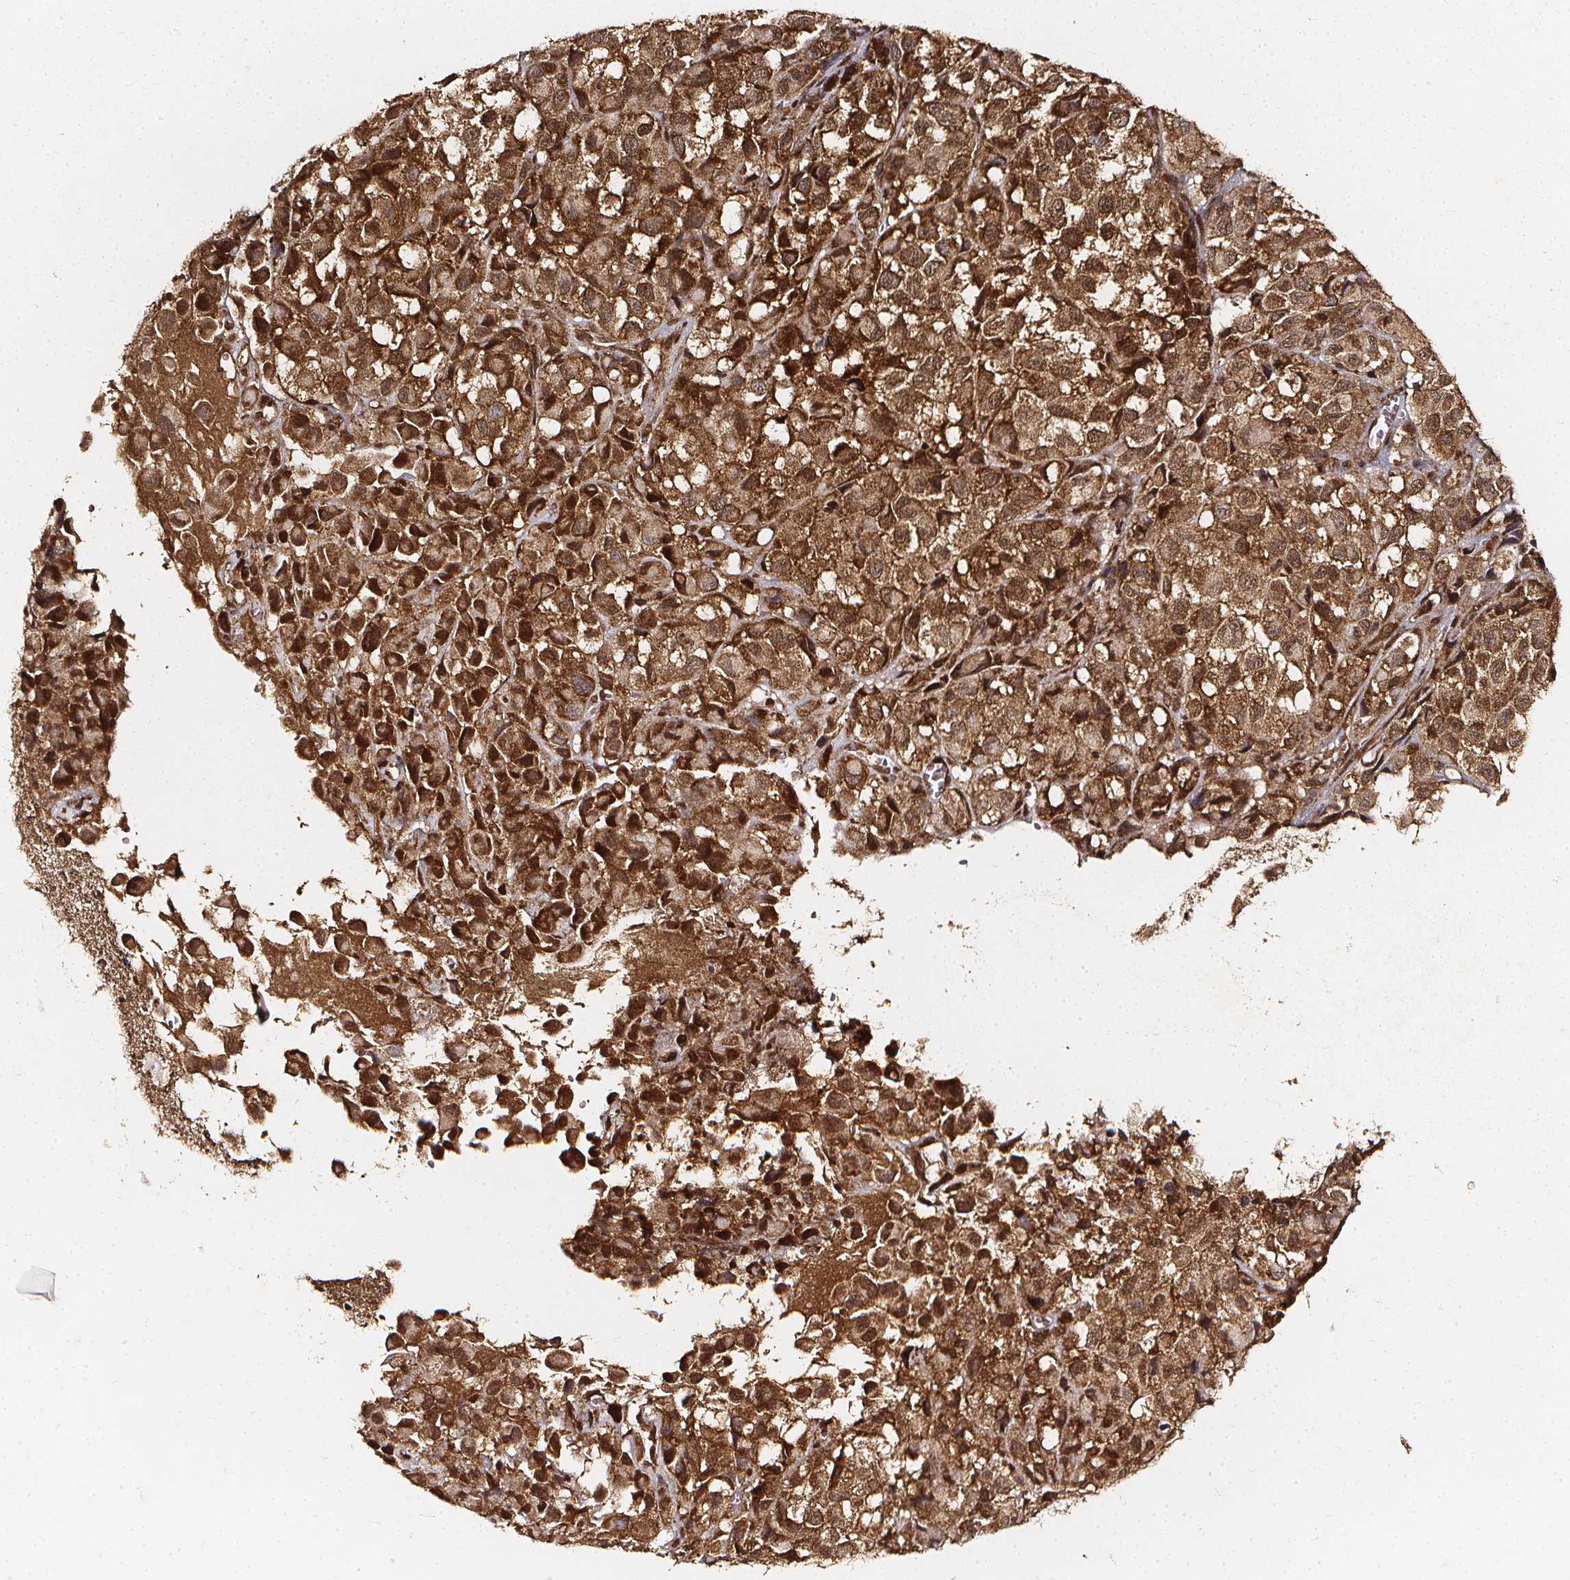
{"staining": {"intensity": "strong", "quantity": ">75%", "location": "cytoplasmic/membranous,nuclear"}, "tissue": "melanoma", "cell_type": "Tumor cells", "image_type": "cancer", "snomed": [{"axis": "morphology", "description": "Malignant melanoma, NOS"}, {"axis": "topography", "description": "Skin"}], "caption": "Protein staining of melanoma tissue displays strong cytoplasmic/membranous and nuclear staining in approximately >75% of tumor cells.", "gene": "SMN1", "patient": {"sex": "male", "age": 93}}